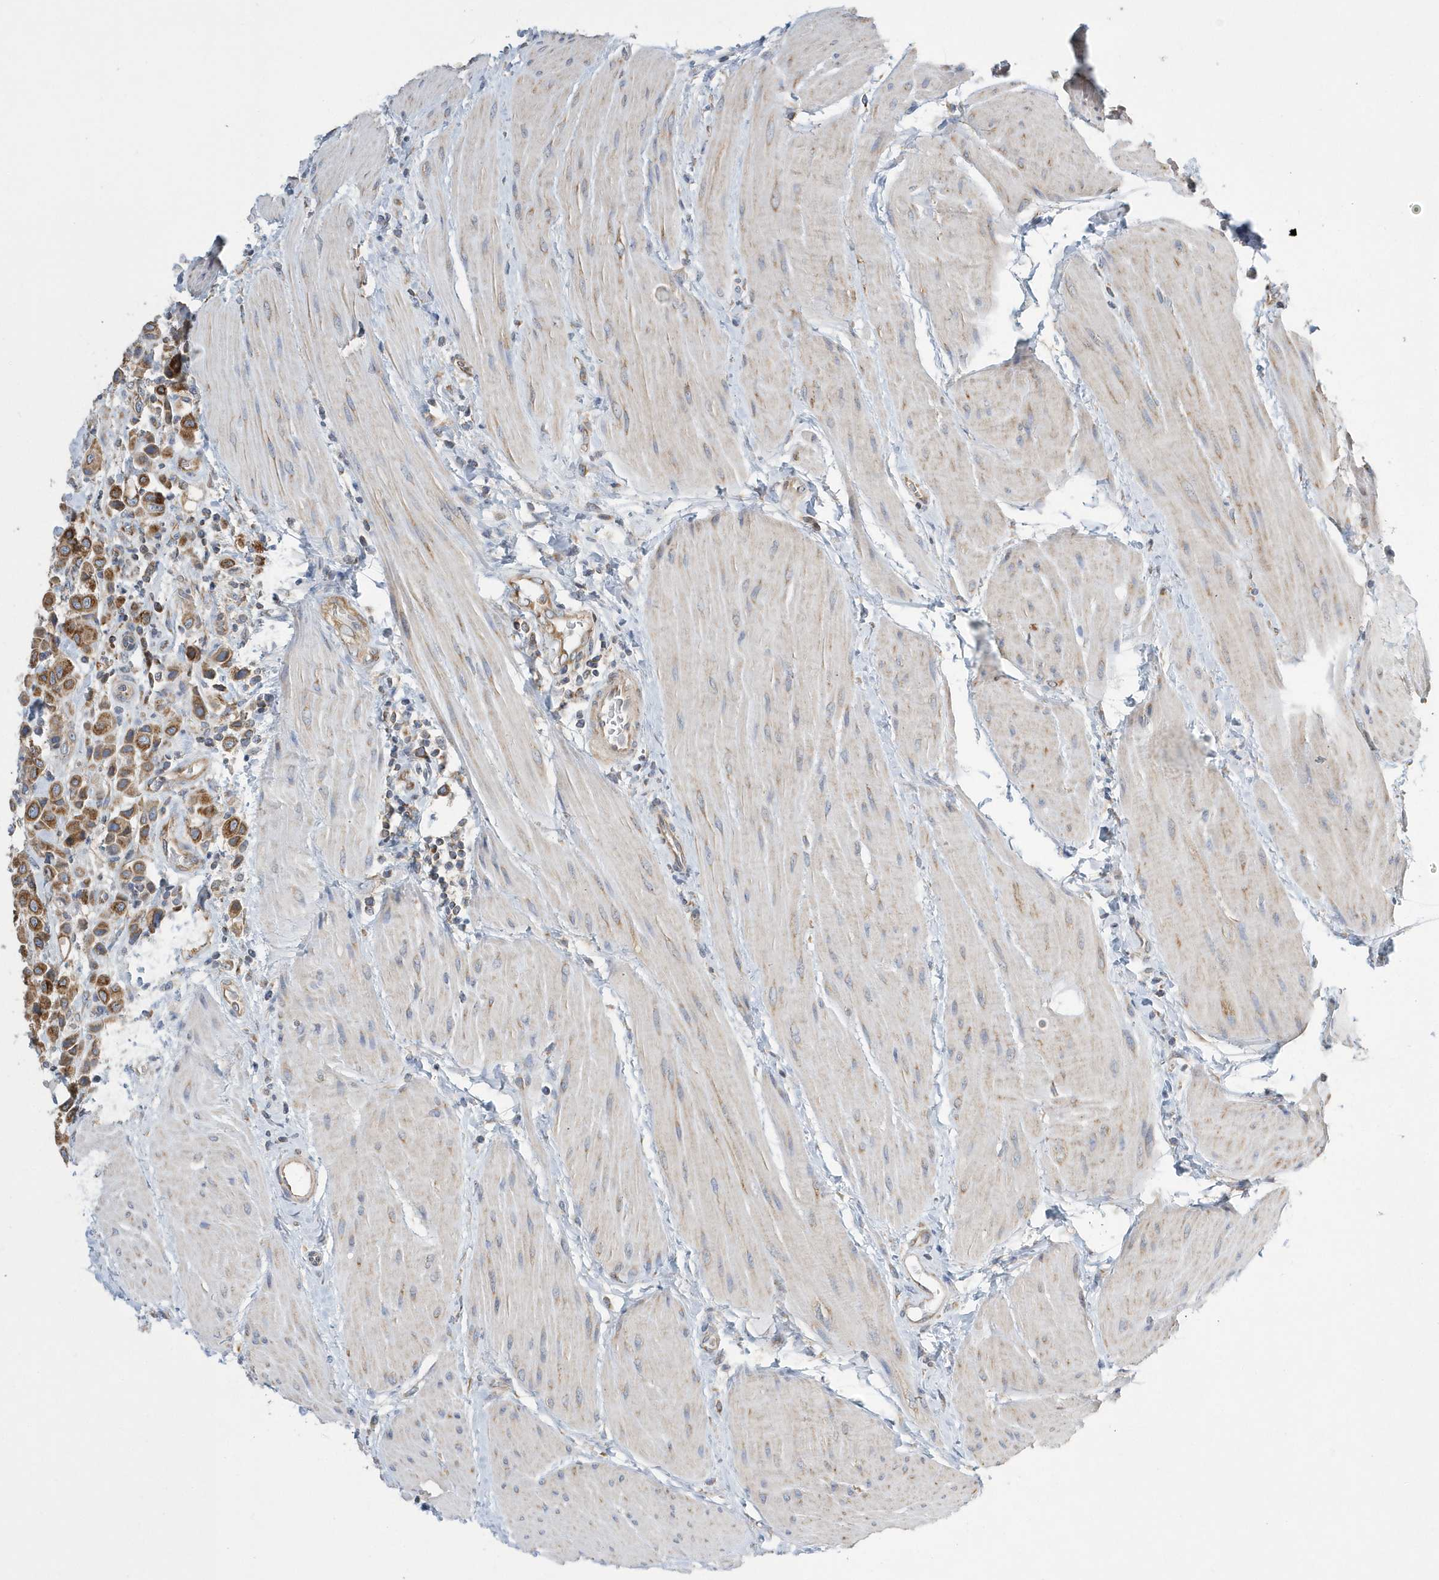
{"staining": {"intensity": "strong", "quantity": ">75%", "location": "cytoplasmic/membranous"}, "tissue": "urothelial cancer", "cell_type": "Tumor cells", "image_type": "cancer", "snomed": [{"axis": "morphology", "description": "Urothelial carcinoma, High grade"}, {"axis": "topography", "description": "Urinary bladder"}], "caption": "DAB immunohistochemical staining of human high-grade urothelial carcinoma displays strong cytoplasmic/membranous protein expression in about >75% of tumor cells.", "gene": "SPATA5", "patient": {"sex": "male", "age": 50}}